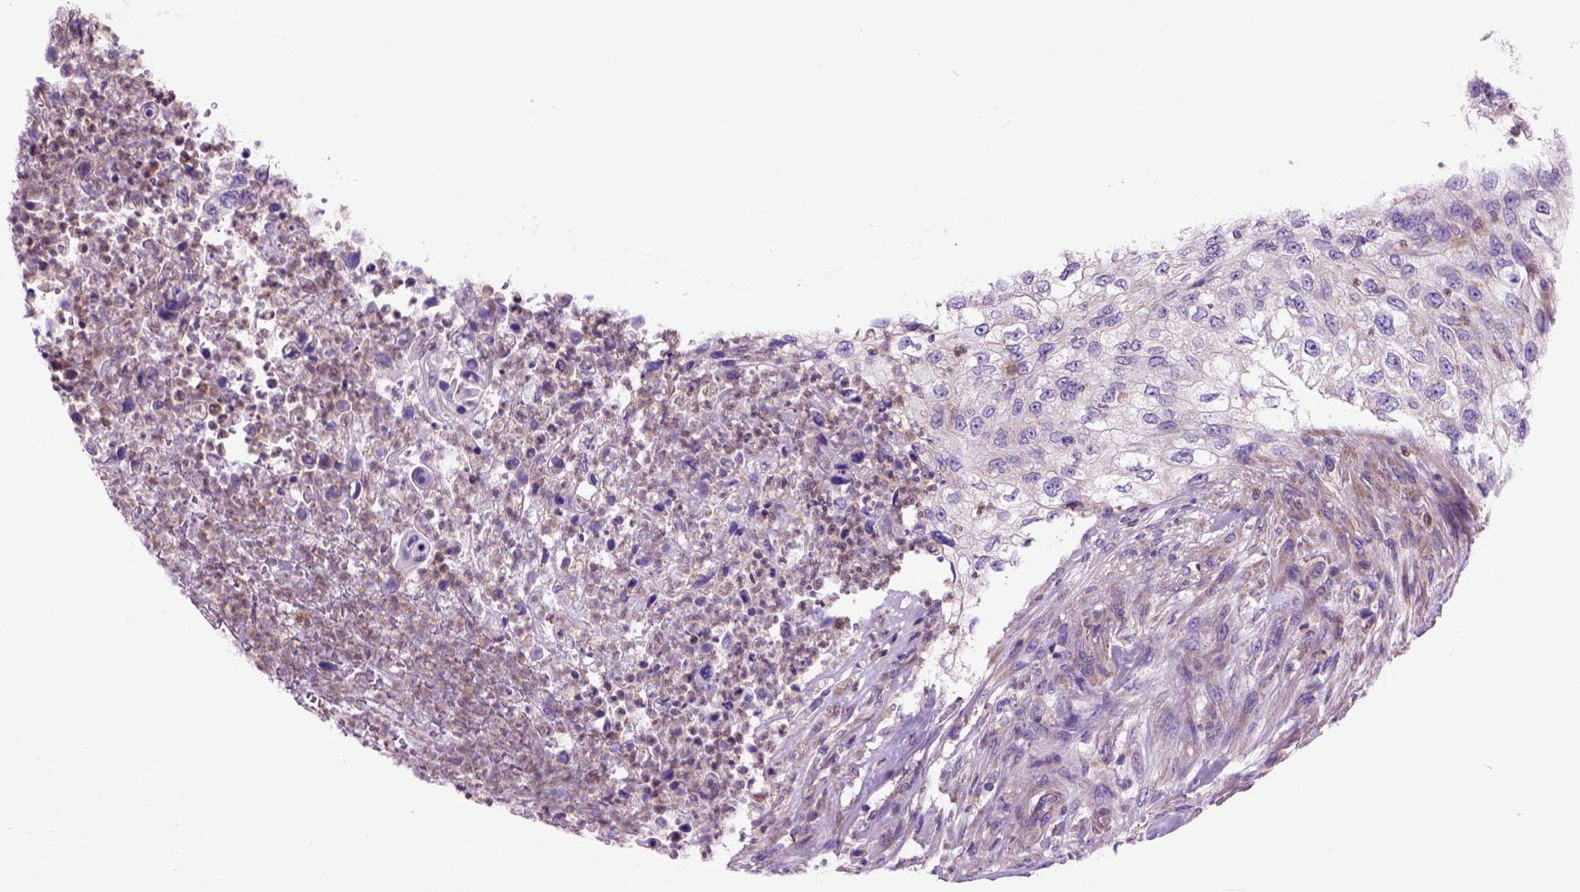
{"staining": {"intensity": "negative", "quantity": "none", "location": "none"}, "tissue": "urothelial cancer", "cell_type": "Tumor cells", "image_type": "cancer", "snomed": [{"axis": "morphology", "description": "Urothelial carcinoma, High grade"}, {"axis": "topography", "description": "Urinary bladder"}], "caption": "Urothelial carcinoma (high-grade) was stained to show a protein in brown. There is no significant positivity in tumor cells. (Brightfield microscopy of DAB immunohistochemistry (IHC) at high magnification).", "gene": "PIAS3", "patient": {"sex": "female", "age": 60}}